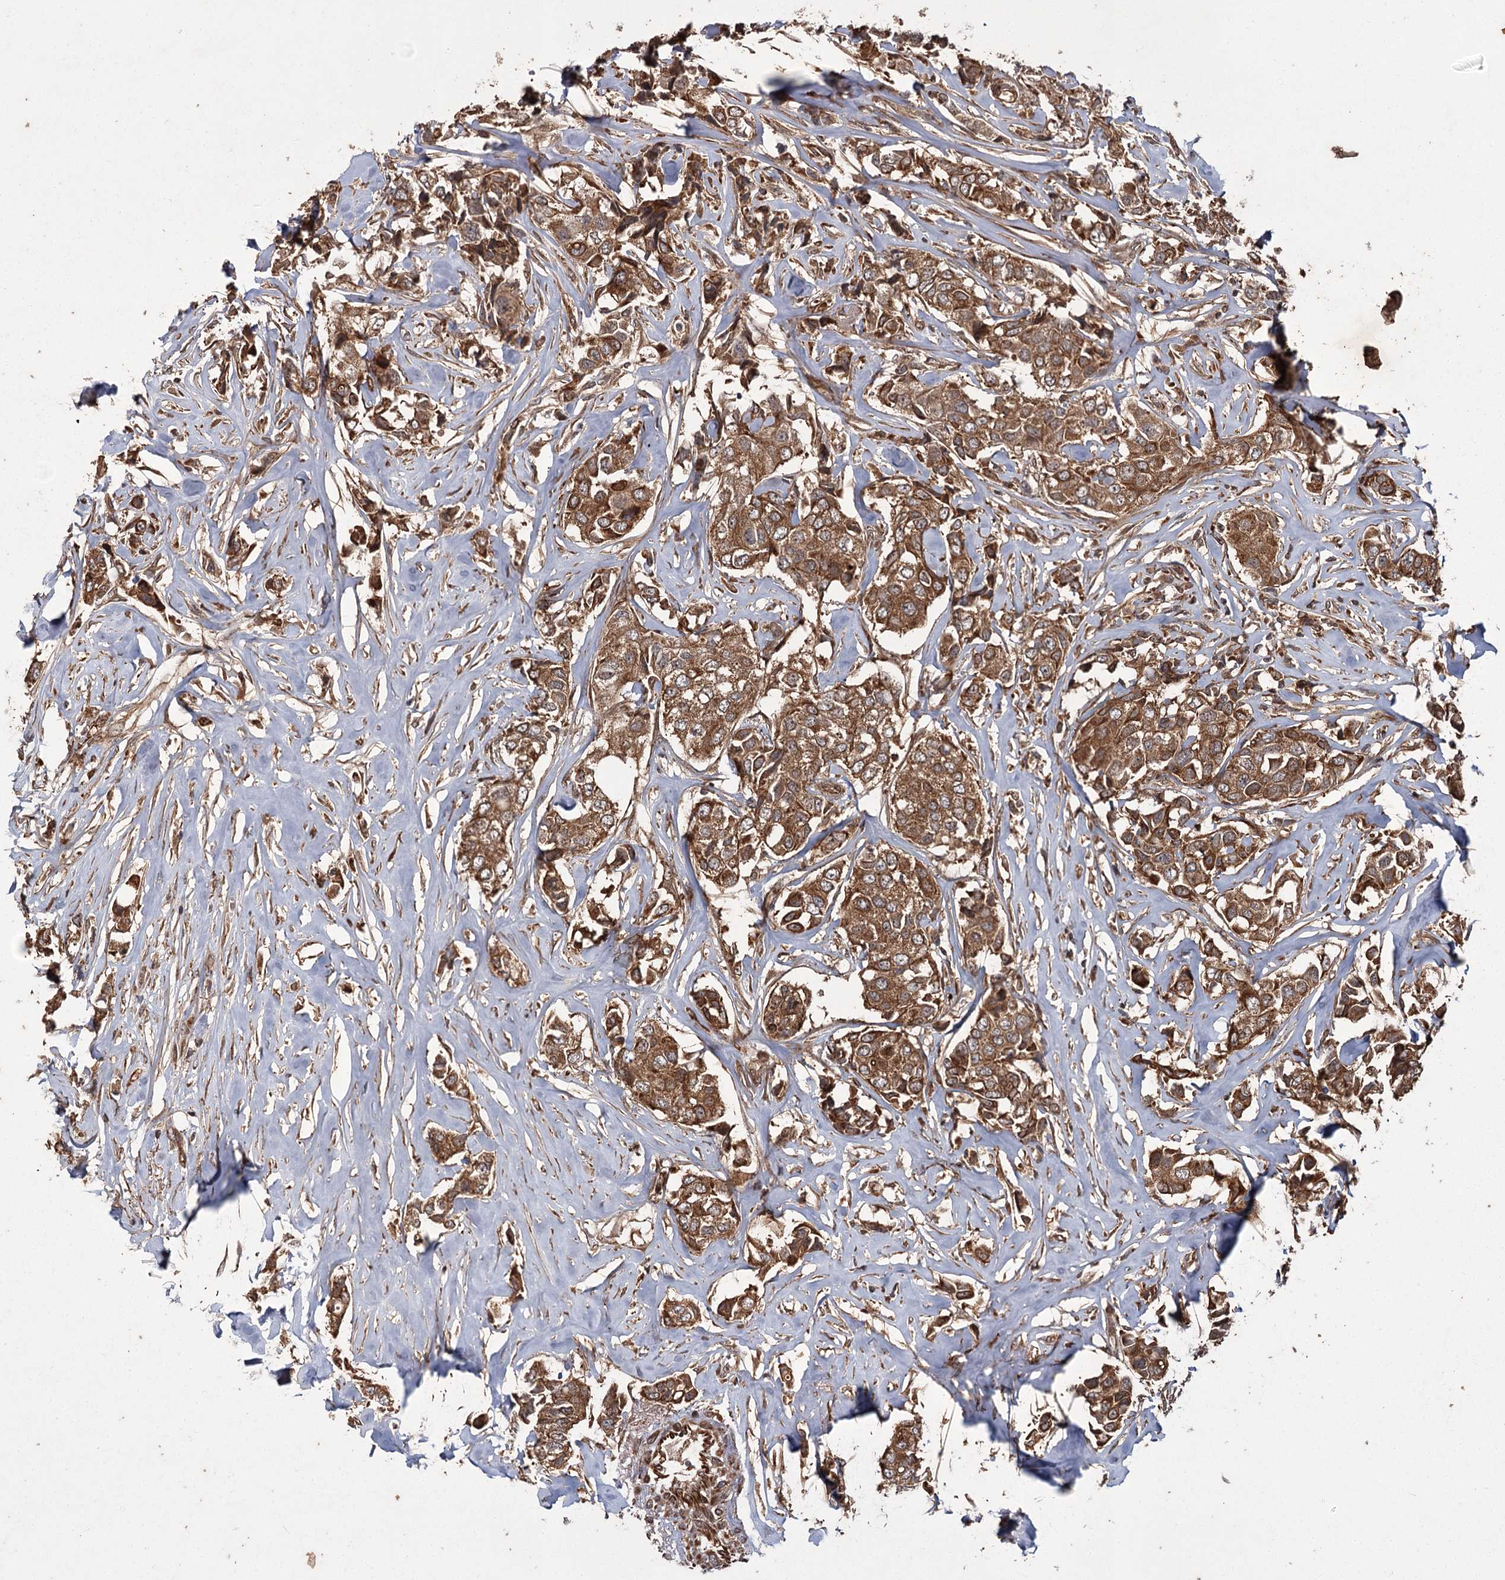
{"staining": {"intensity": "strong", "quantity": ">75%", "location": "cytoplasmic/membranous"}, "tissue": "breast cancer", "cell_type": "Tumor cells", "image_type": "cancer", "snomed": [{"axis": "morphology", "description": "Duct carcinoma"}, {"axis": "topography", "description": "Breast"}], "caption": "Approximately >75% of tumor cells in breast infiltrating ductal carcinoma show strong cytoplasmic/membranous protein staining as visualized by brown immunohistochemical staining.", "gene": "RPAP3", "patient": {"sex": "female", "age": 80}}